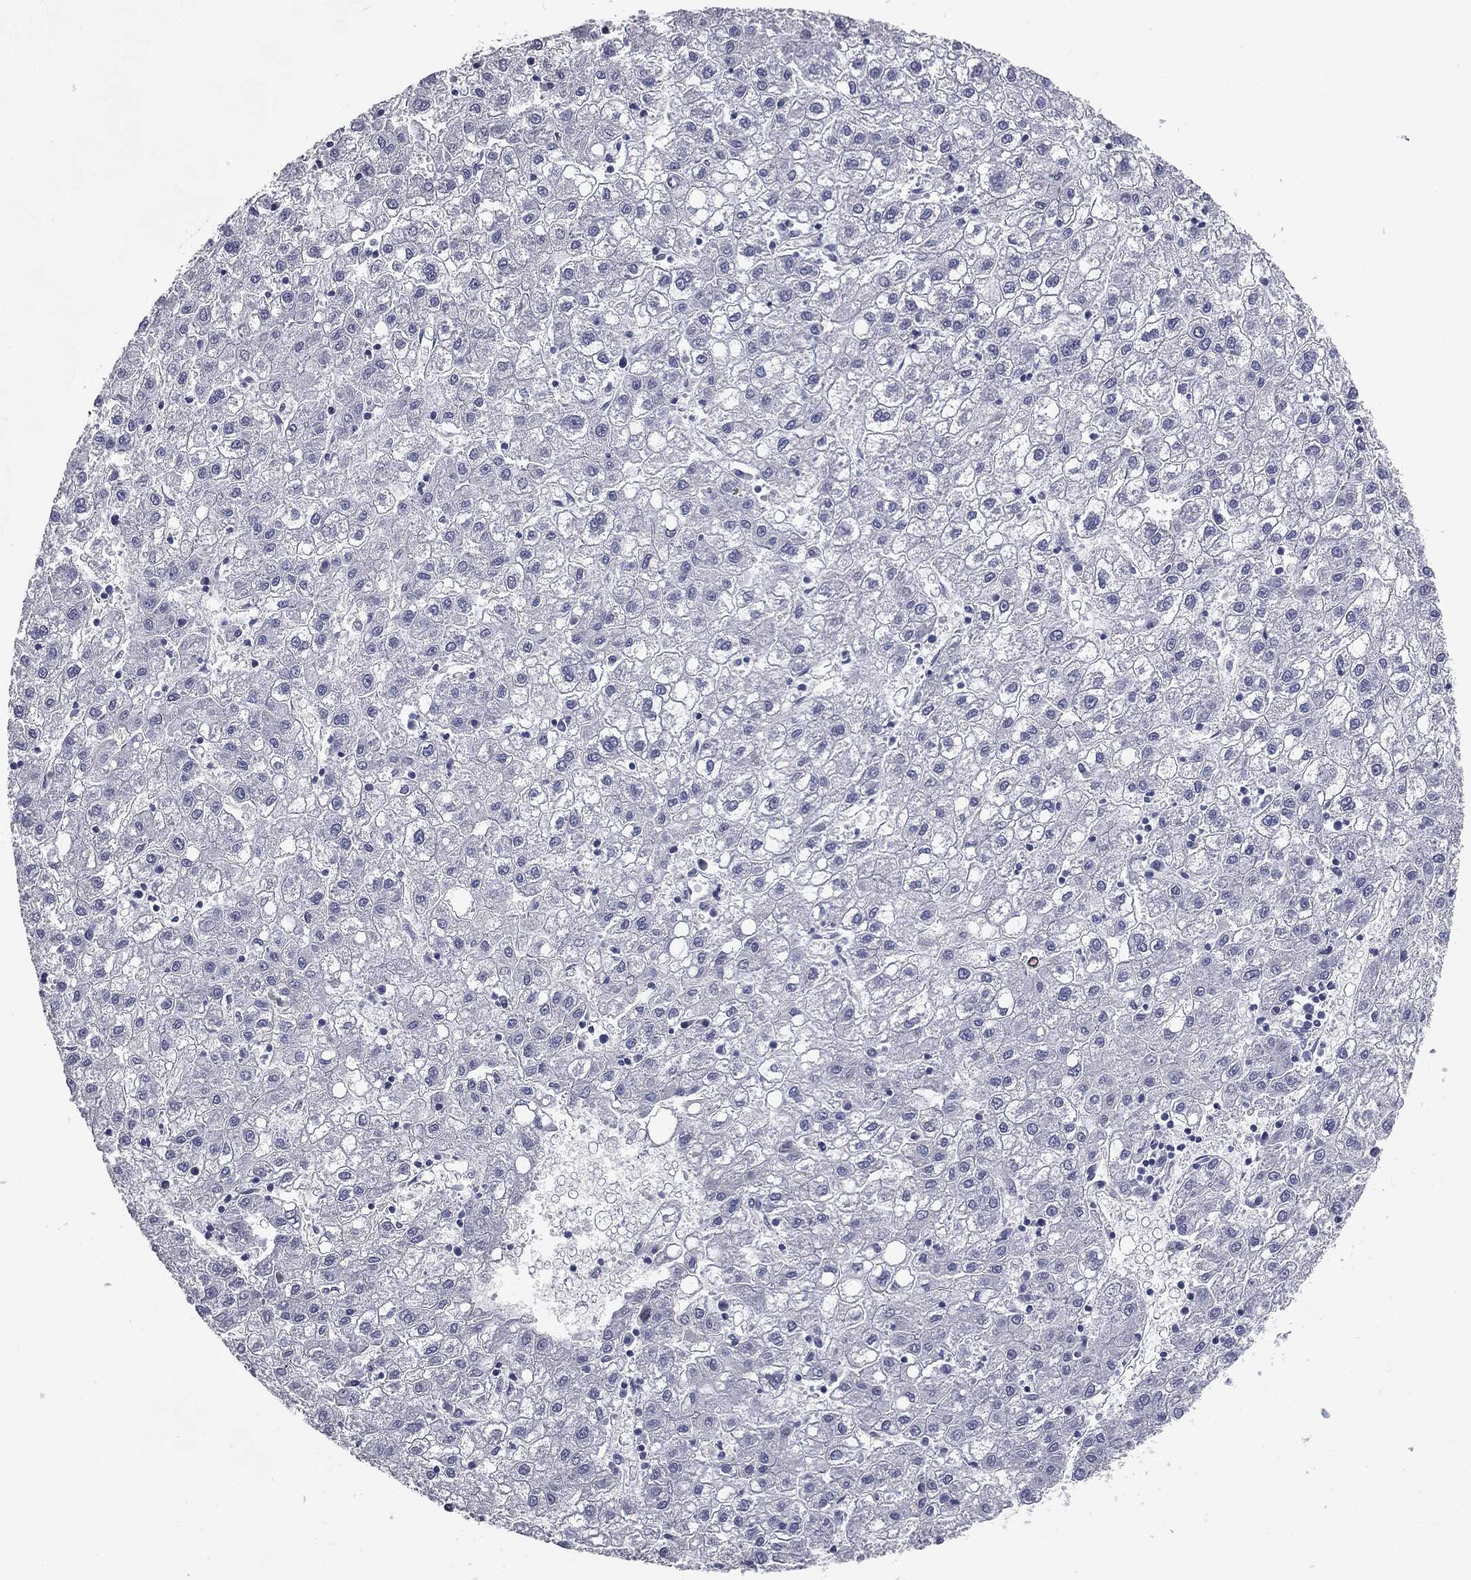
{"staining": {"intensity": "negative", "quantity": "none", "location": "none"}, "tissue": "liver cancer", "cell_type": "Tumor cells", "image_type": "cancer", "snomed": [{"axis": "morphology", "description": "Carcinoma, Hepatocellular, NOS"}, {"axis": "topography", "description": "Liver"}], "caption": "Immunohistochemical staining of human liver hepatocellular carcinoma exhibits no significant positivity in tumor cells.", "gene": "AFP", "patient": {"sex": "male", "age": 72}}